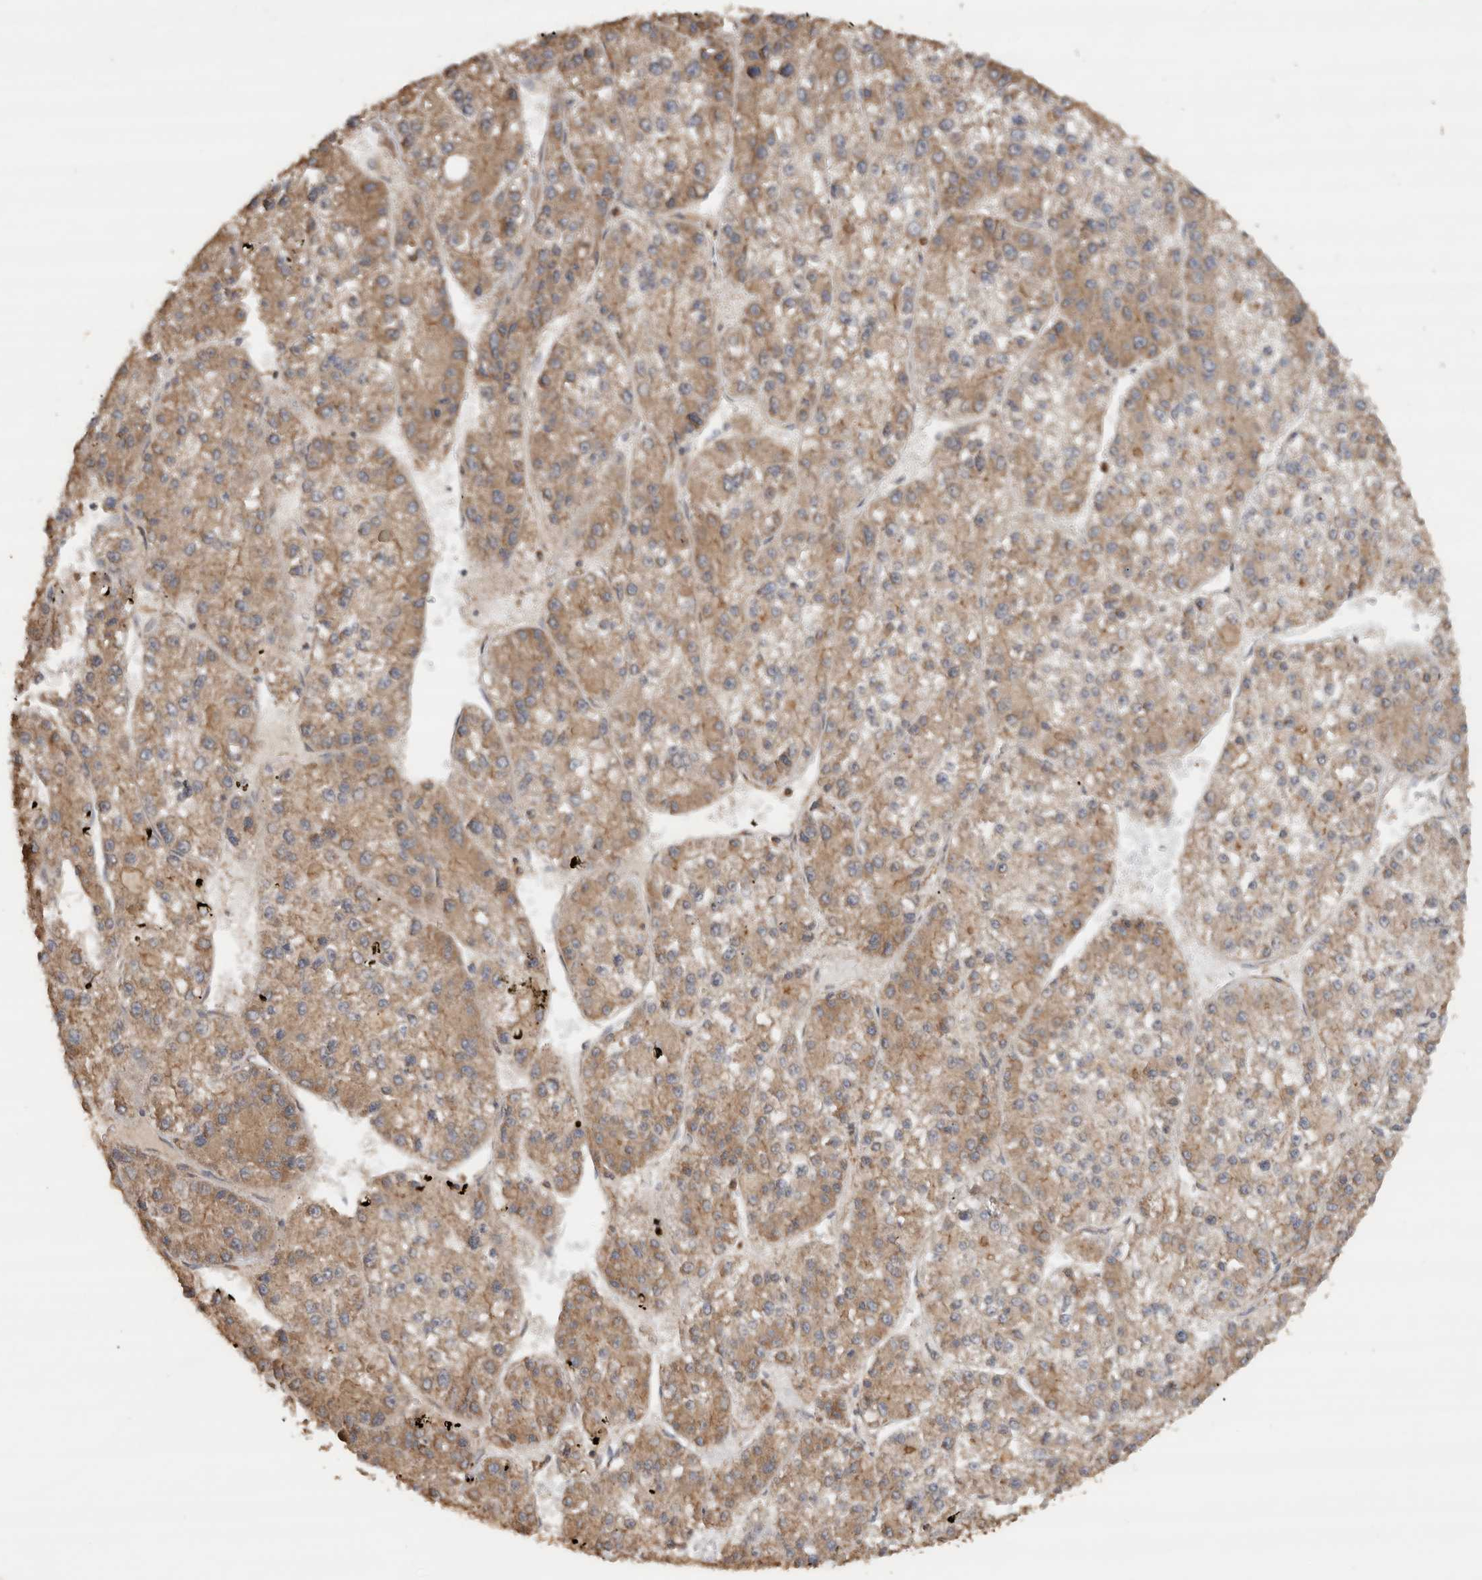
{"staining": {"intensity": "moderate", "quantity": "25%-75%", "location": "cytoplasmic/membranous"}, "tissue": "liver cancer", "cell_type": "Tumor cells", "image_type": "cancer", "snomed": [{"axis": "morphology", "description": "Carcinoma, Hepatocellular, NOS"}, {"axis": "topography", "description": "Liver"}], "caption": "Liver cancer tissue demonstrates moderate cytoplasmic/membranous staining in about 25%-75% of tumor cells, visualized by immunohistochemistry.", "gene": "OTUD7B", "patient": {"sex": "female", "age": 73}}